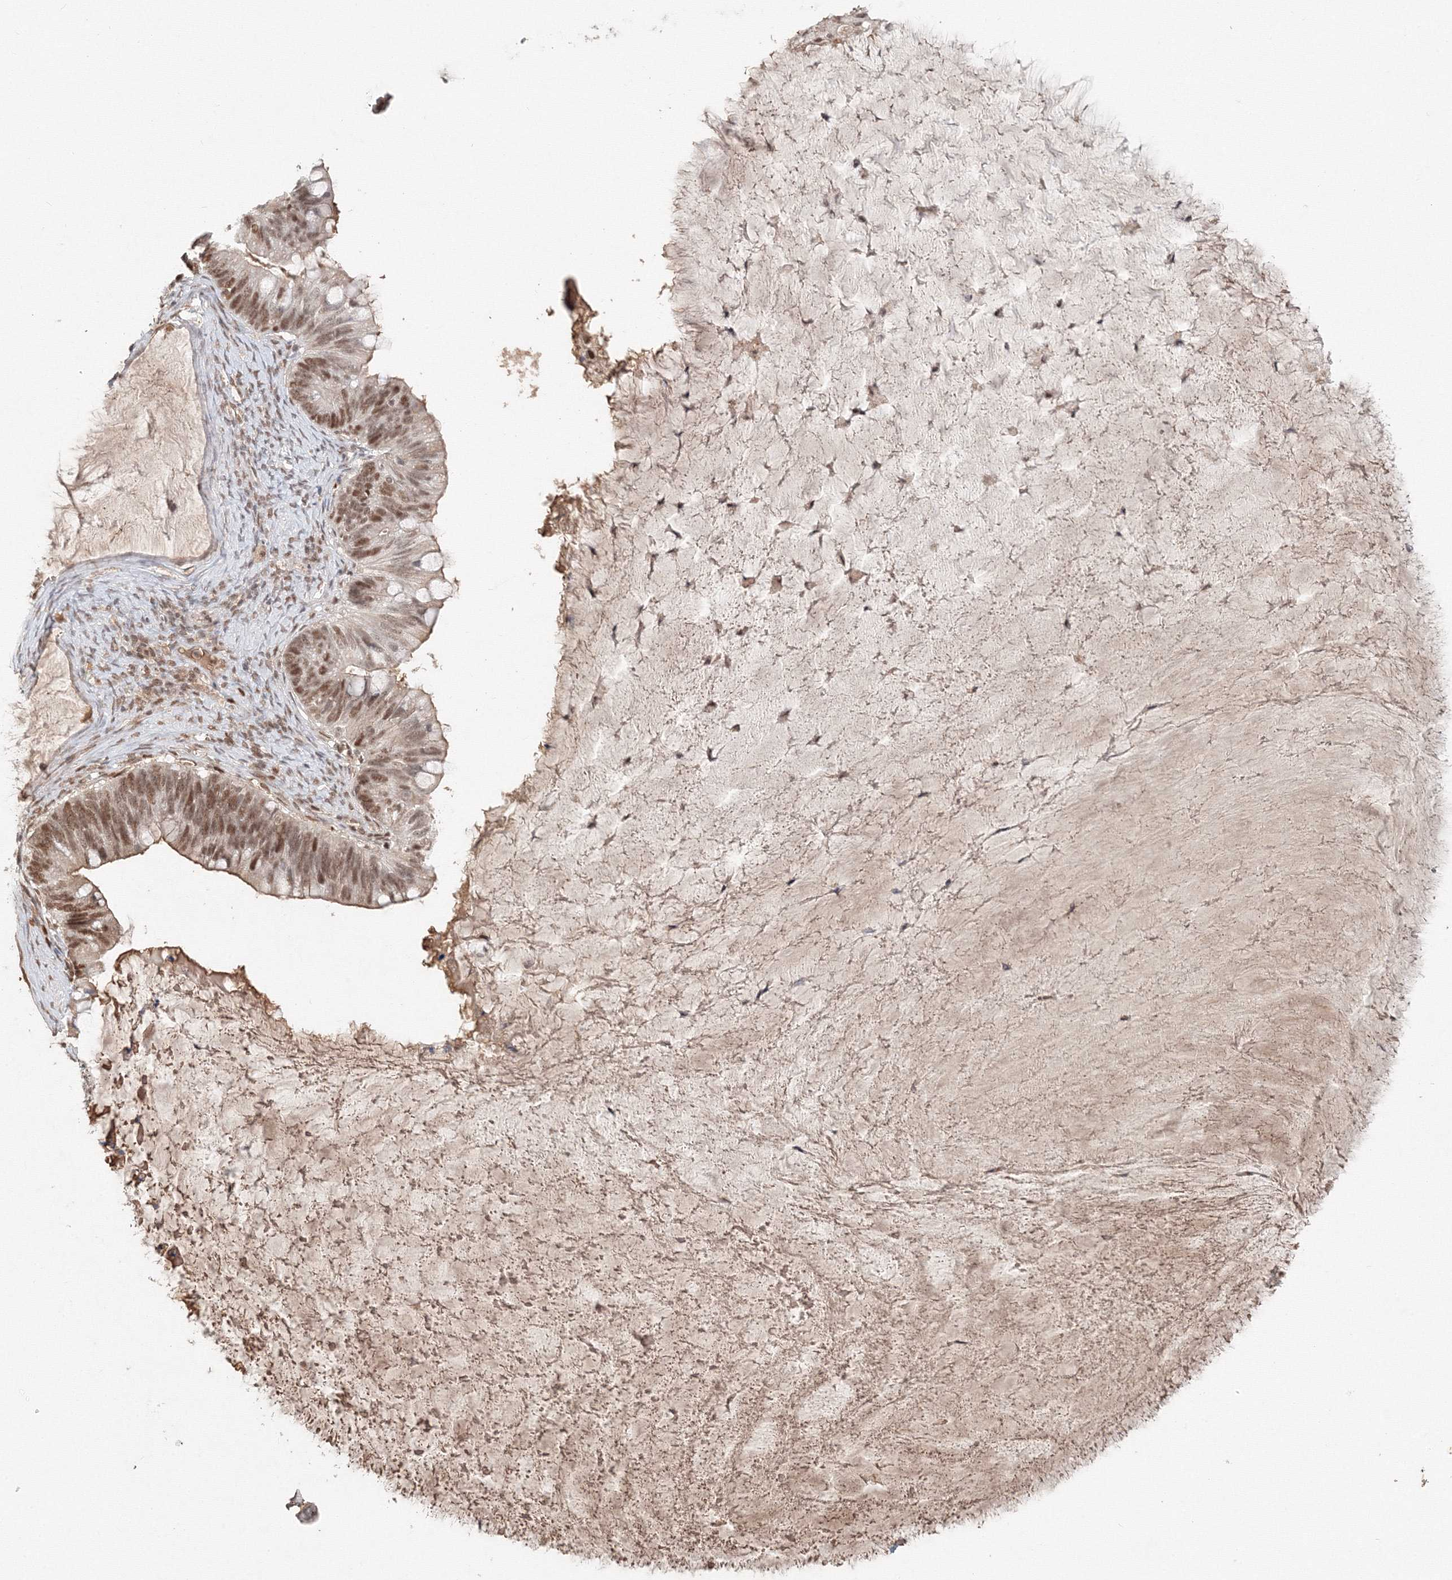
{"staining": {"intensity": "moderate", "quantity": ">75%", "location": "nuclear"}, "tissue": "ovarian cancer", "cell_type": "Tumor cells", "image_type": "cancer", "snomed": [{"axis": "morphology", "description": "Cystadenocarcinoma, mucinous, NOS"}, {"axis": "topography", "description": "Ovary"}], "caption": "Ovarian cancer stained for a protein (brown) displays moderate nuclear positive expression in about >75% of tumor cells.", "gene": "IWS1", "patient": {"sex": "female", "age": 61}}